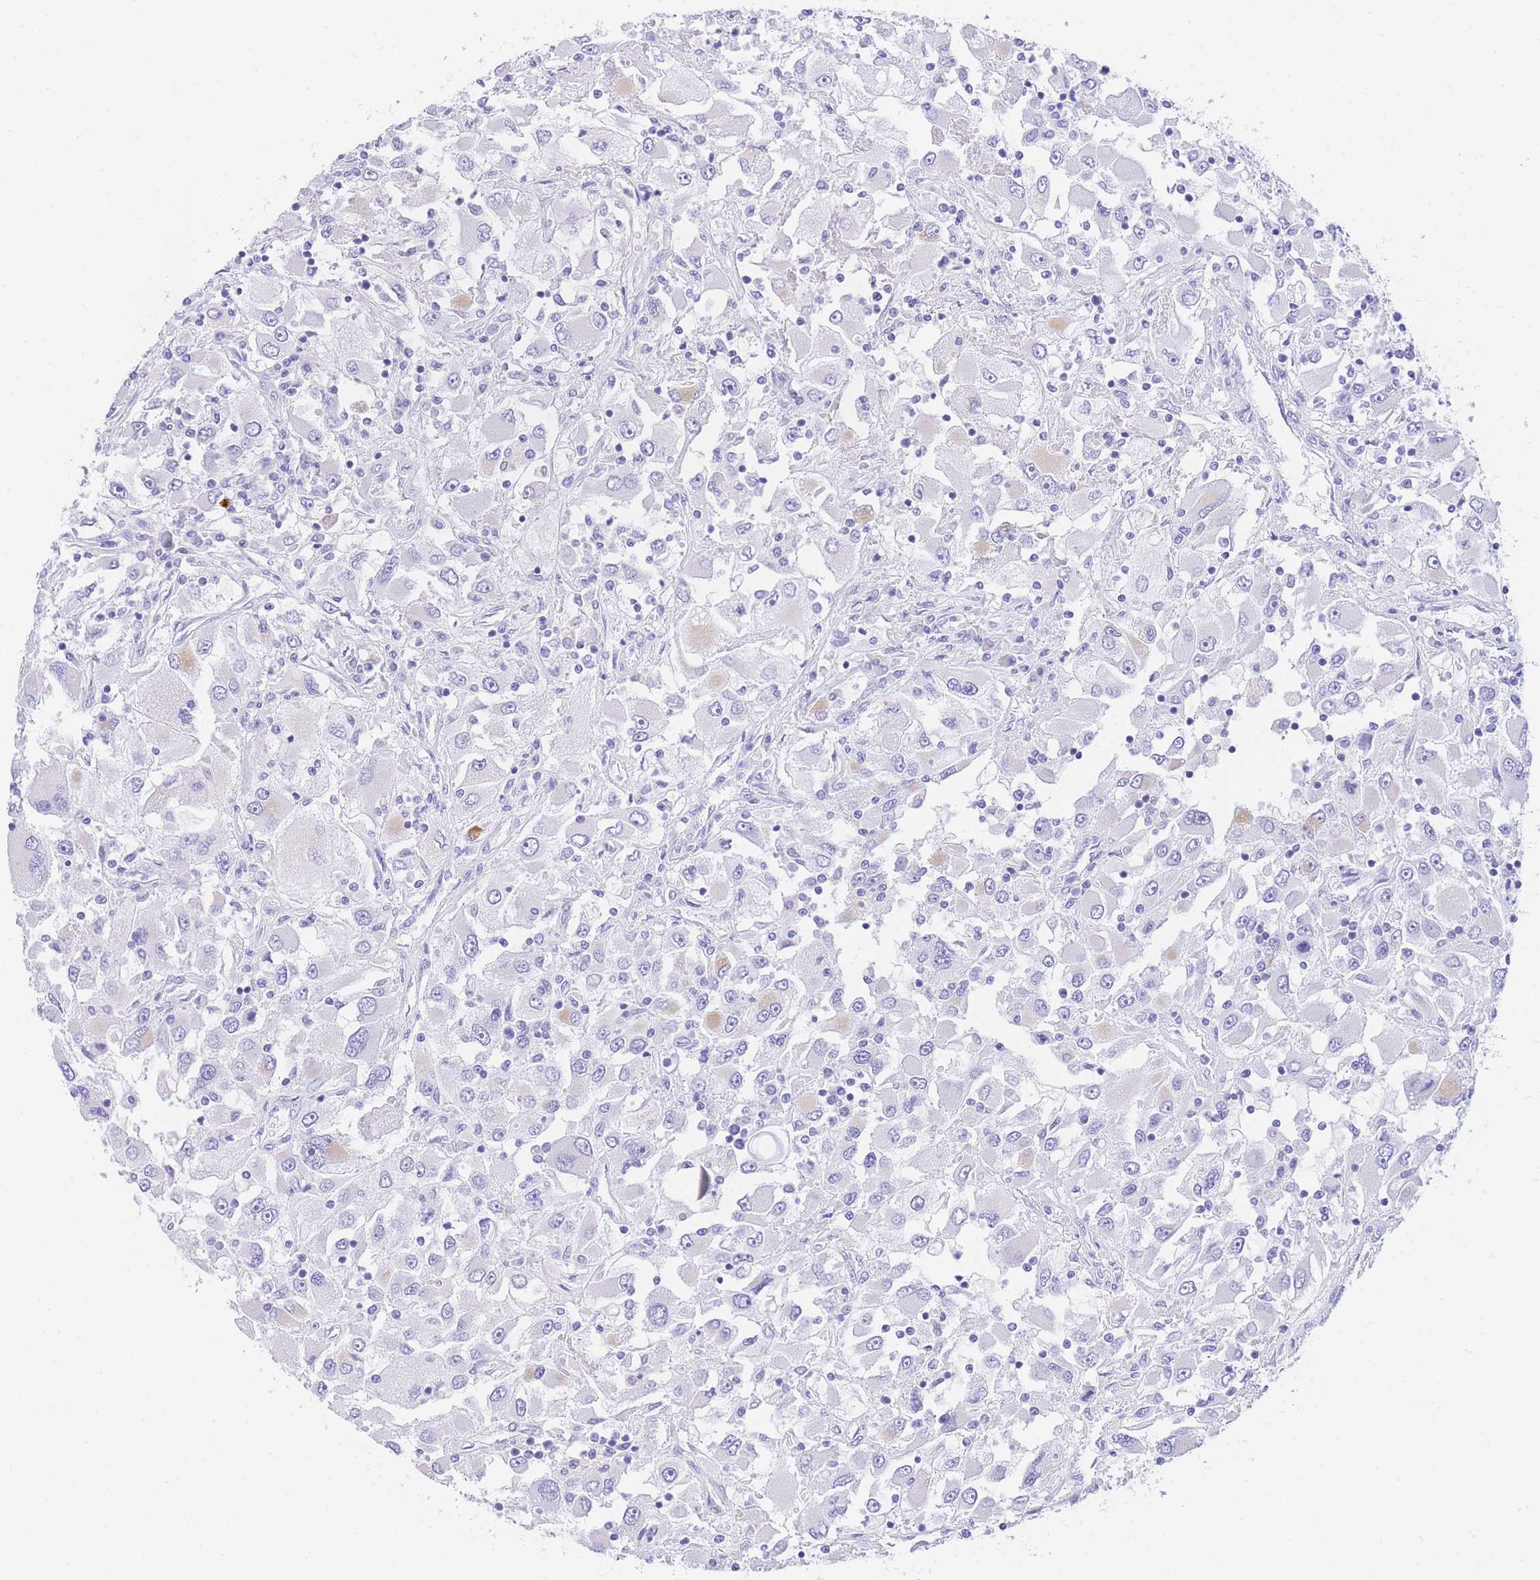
{"staining": {"intensity": "negative", "quantity": "none", "location": "none"}, "tissue": "renal cancer", "cell_type": "Tumor cells", "image_type": "cancer", "snomed": [{"axis": "morphology", "description": "Adenocarcinoma, NOS"}, {"axis": "topography", "description": "Kidney"}], "caption": "A high-resolution image shows immunohistochemistry (IHC) staining of renal cancer, which reveals no significant staining in tumor cells.", "gene": "NKD2", "patient": {"sex": "female", "age": 52}}